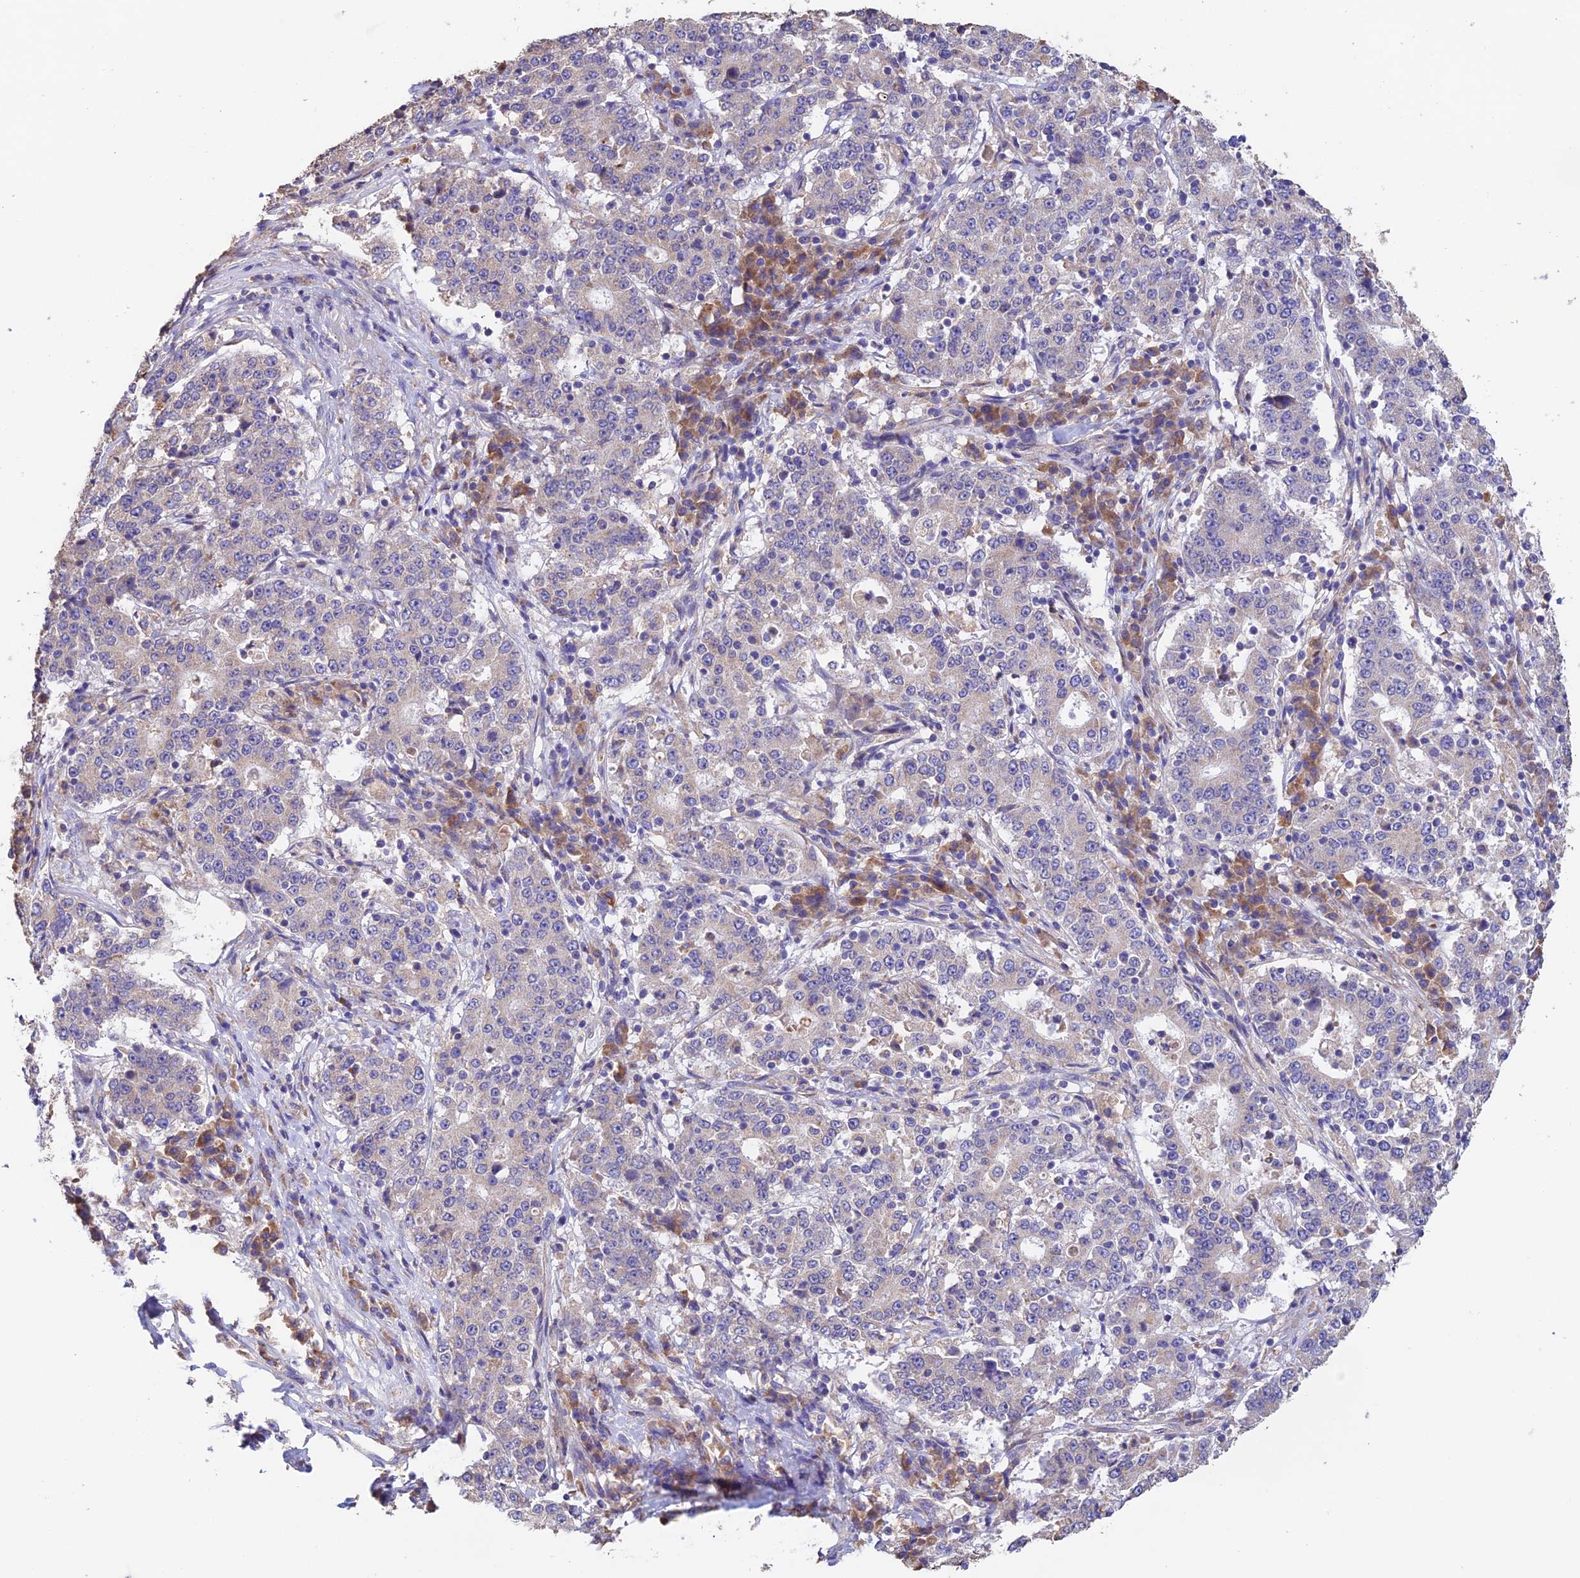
{"staining": {"intensity": "negative", "quantity": "none", "location": "none"}, "tissue": "stomach cancer", "cell_type": "Tumor cells", "image_type": "cancer", "snomed": [{"axis": "morphology", "description": "Adenocarcinoma, NOS"}, {"axis": "topography", "description": "Stomach"}], "caption": "This is an IHC histopathology image of stomach cancer. There is no expression in tumor cells.", "gene": "EMC3", "patient": {"sex": "male", "age": 59}}